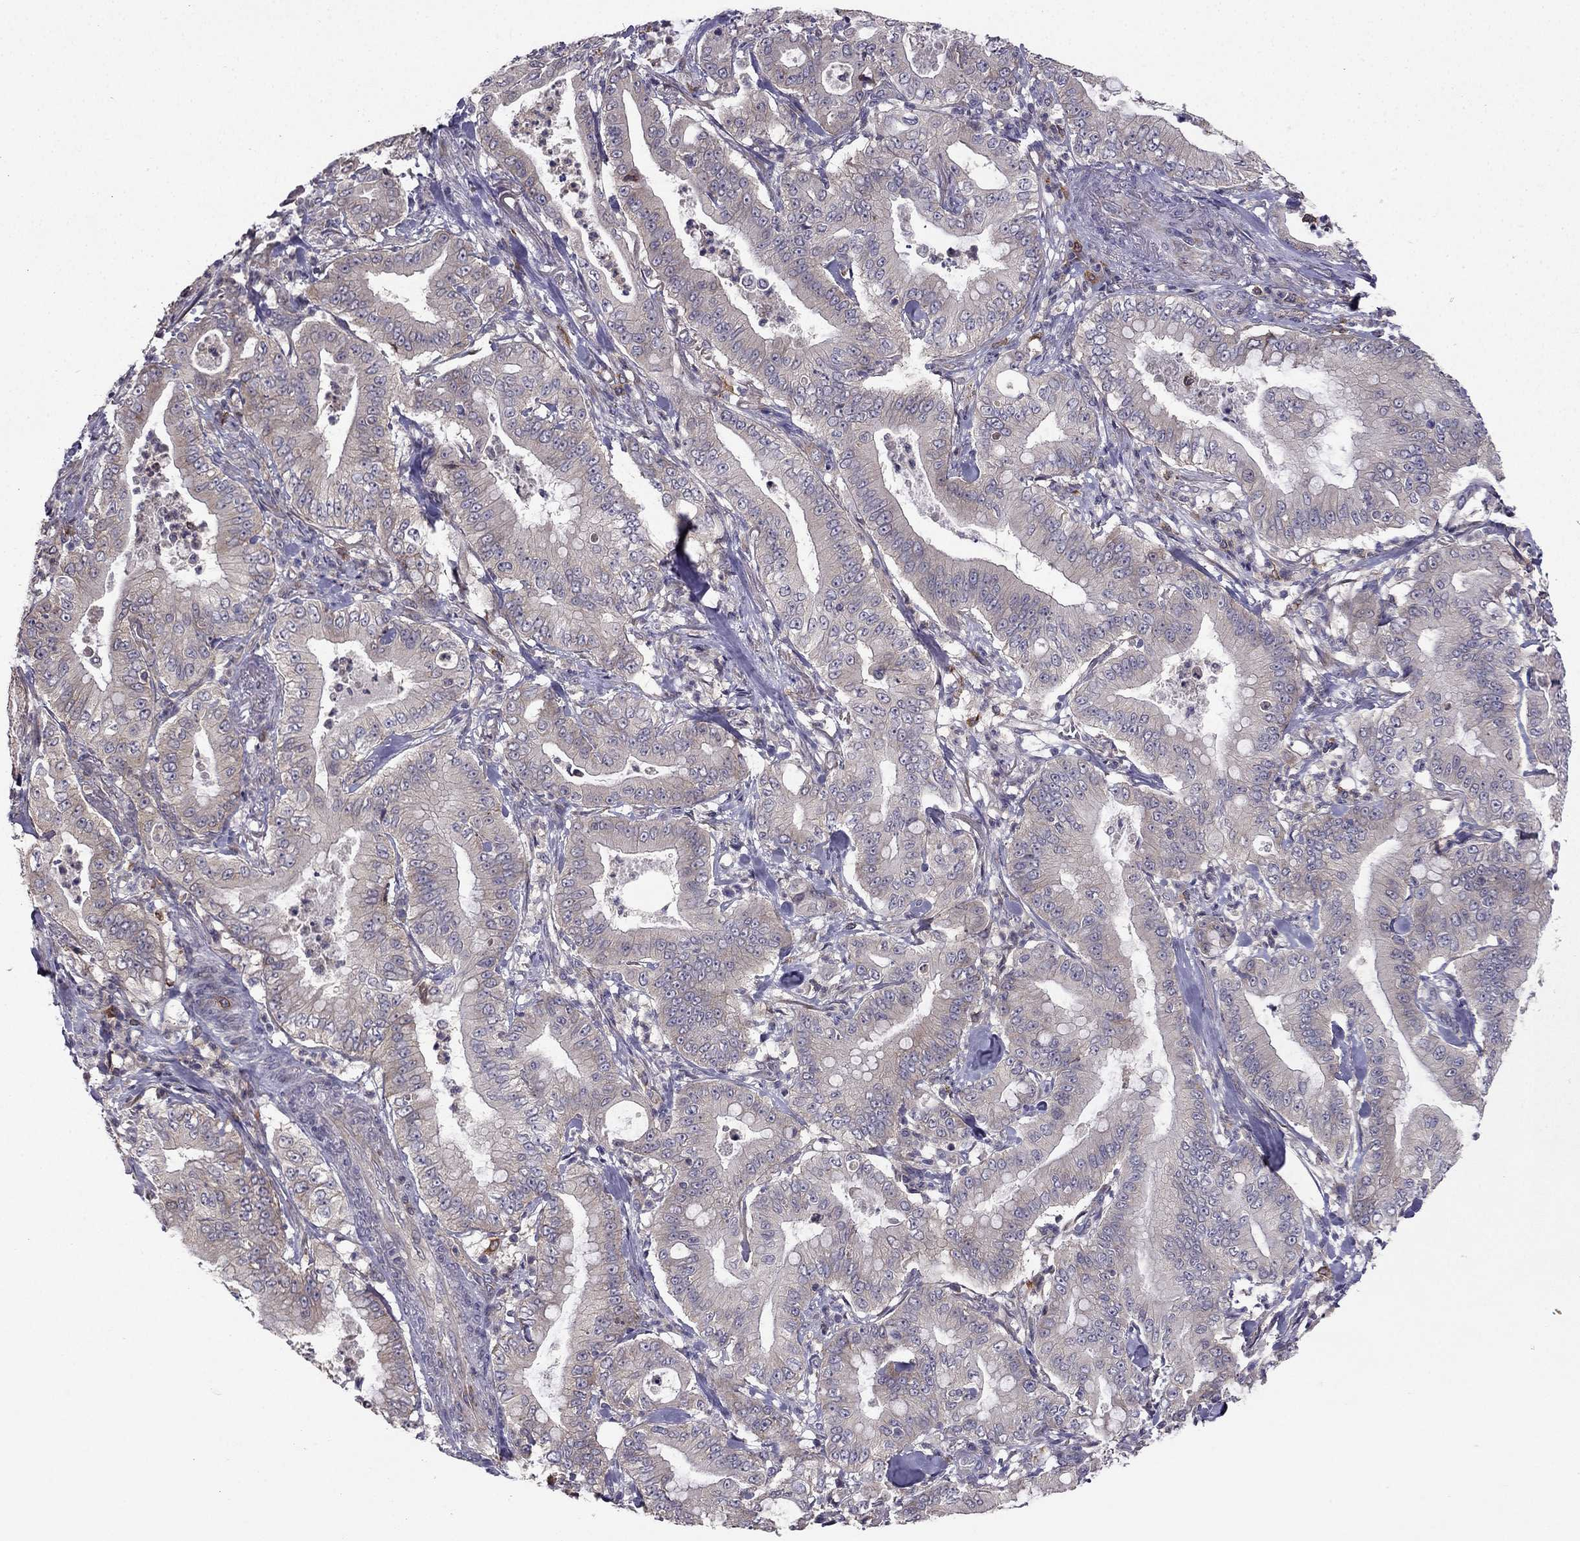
{"staining": {"intensity": "negative", "quantity": "none", "location": "none"}, "tissue": "pancreatic cancer", "cell_type": "Tumor cells", "image_type": "cancer", "snomed": [{"axis": "morphology", "description": "Adenocarcinoma, NOS"}, {"axis": "topography", "description": "Pancreas"}], "caption": "Protein analysis of pancreatic cancer (adenocarcinoma) reveals no significant expression in tumor cells.", "gene": "STXBP5", "patient": {"sex": "male", "age": 71}}